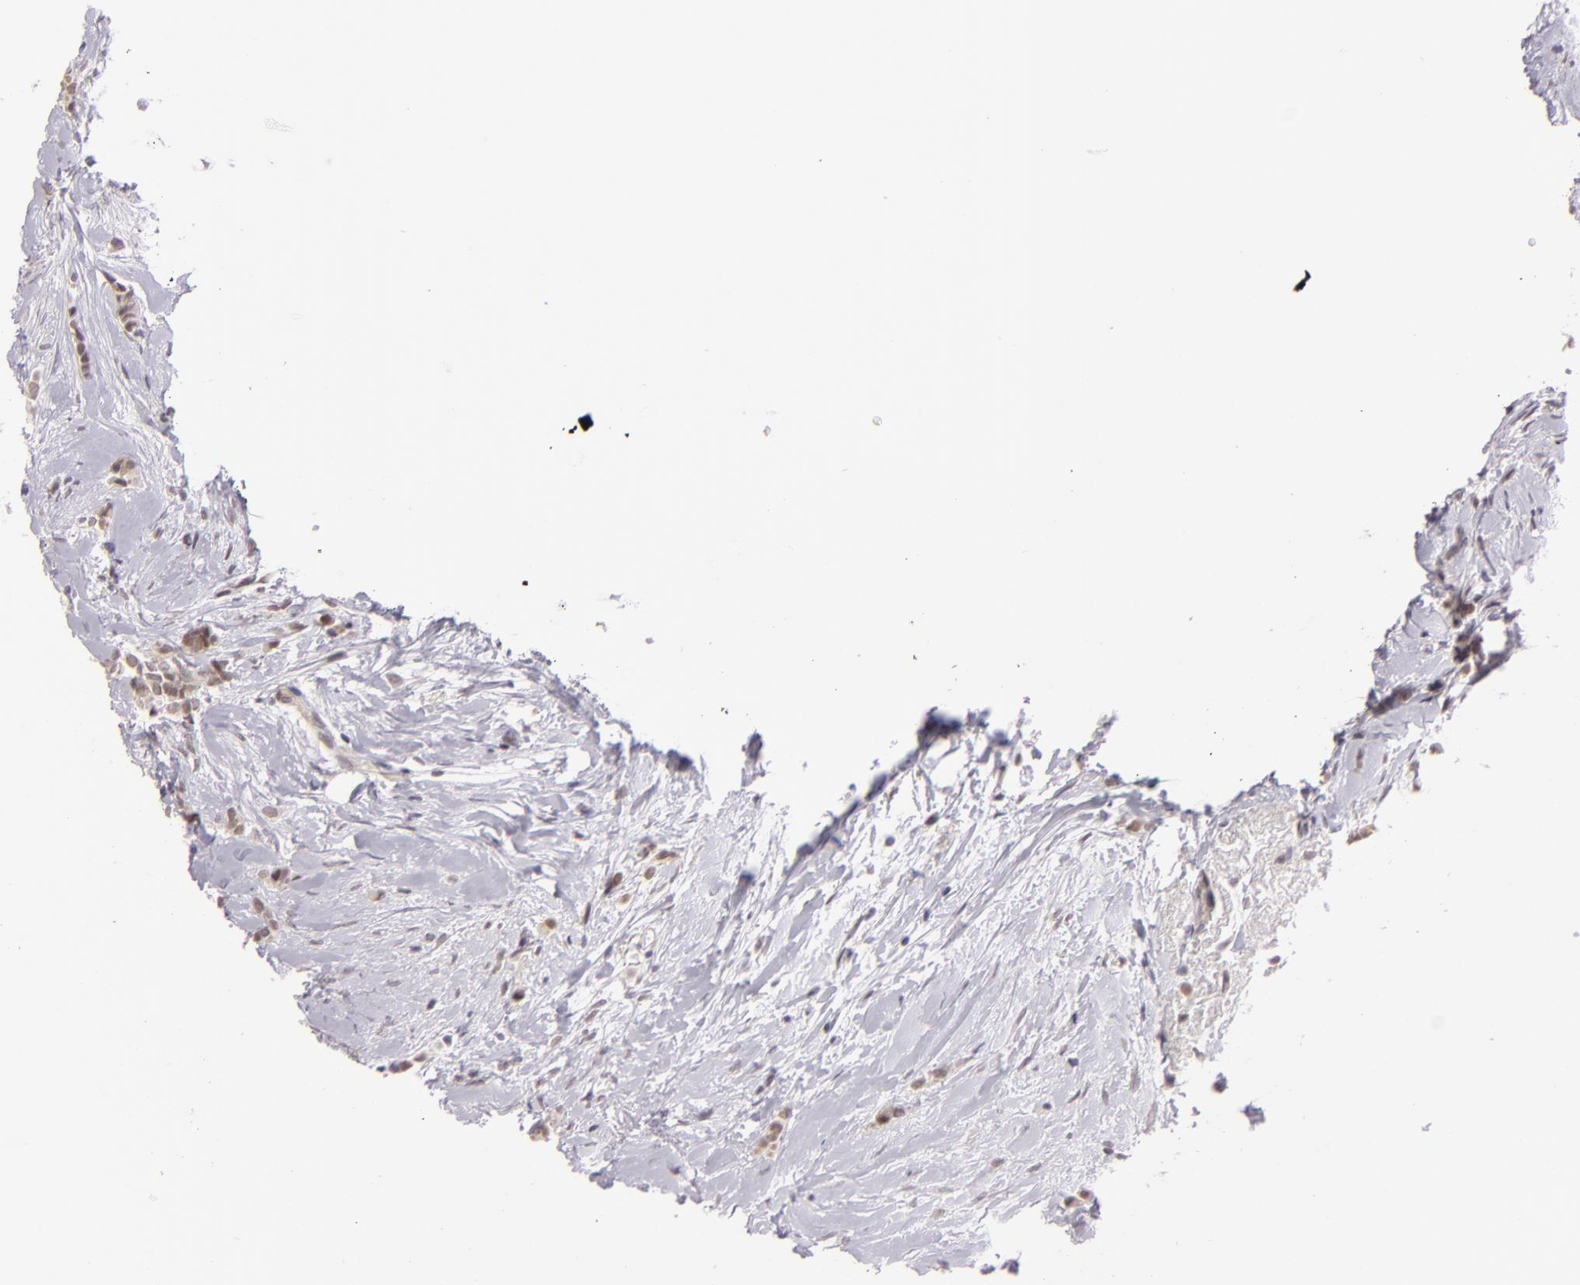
{"staining": {"intensity": "weak", "quantity": "25%-75%", "location": "nuclear"}, "tissue": "breast cancer", "cell_type": "Tumor cells", "image_type": "cancer", "snomed": [{"axis": "morphology", "description": "Lobular carcinoma"}, {"axis": "topography", "description": "Breast"}], "caption": "This is an image of IHC staining of breast cancer (lobular carcinoma), which shows weak expression in the nuclear of tumor cells.", "gene": "ZNF205", "patient": {"sex": "female", "age": 56}}